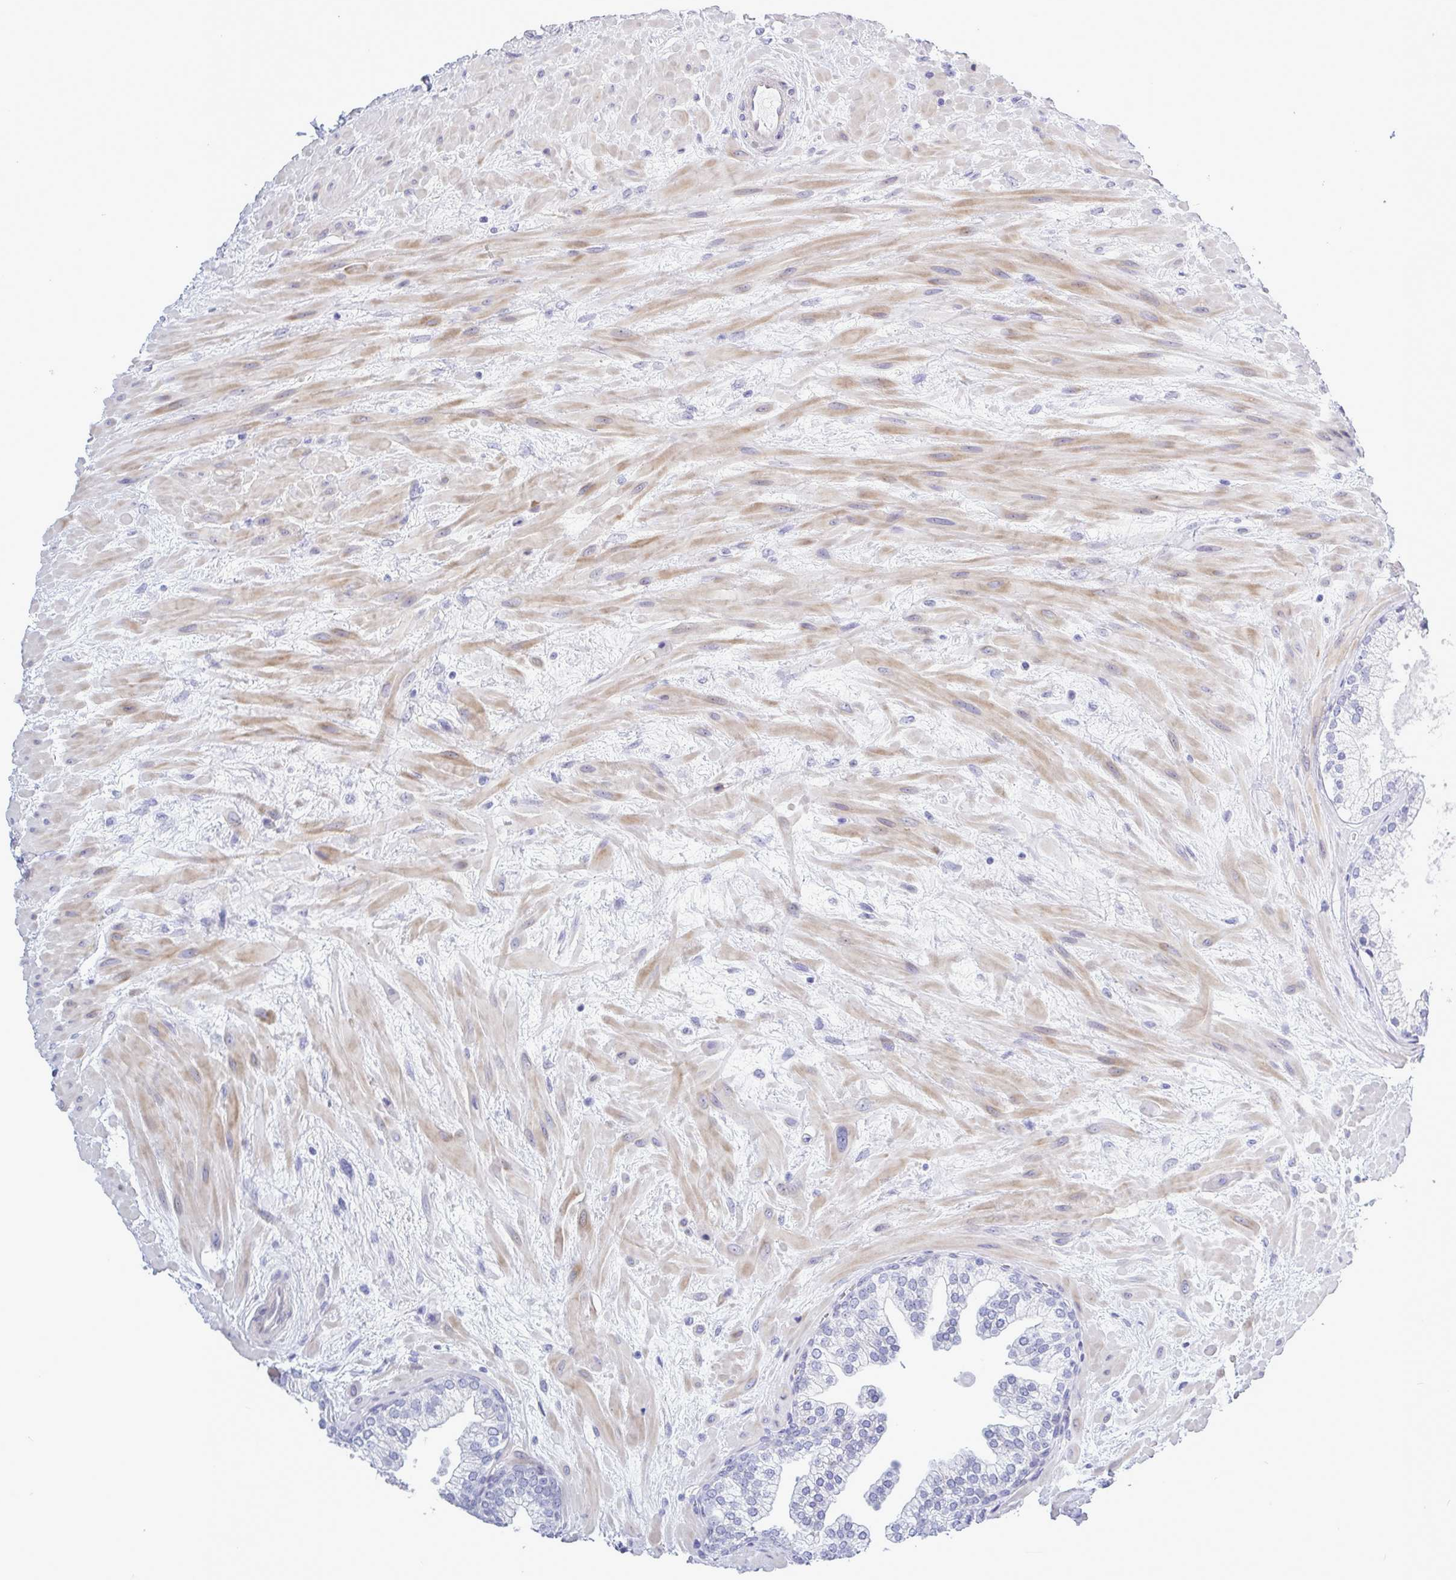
{"staining": {"intensity": "negative", "quantity": "none", "location": "none"}, "tissue": "prostate", "cell_type": "Glandular cells", "image_type": "normal", "snomed": [{"axis": "morphology", "description": "Normal tissue, NOS"}, {"axis": "topography", "description": "Prostate"}, {"axis": "topography", "description": "Peripheral nerve tissue"}], "caption": "The image shows no significant positivity in glandular cells of prostate. (DAB (3,3'-diaminobenzidine) immunohistochemistry visualized using brightfield microscopy, high magnification).", "gene": "MFSD4A", "patient": {"sex": "male", "age": 61}}